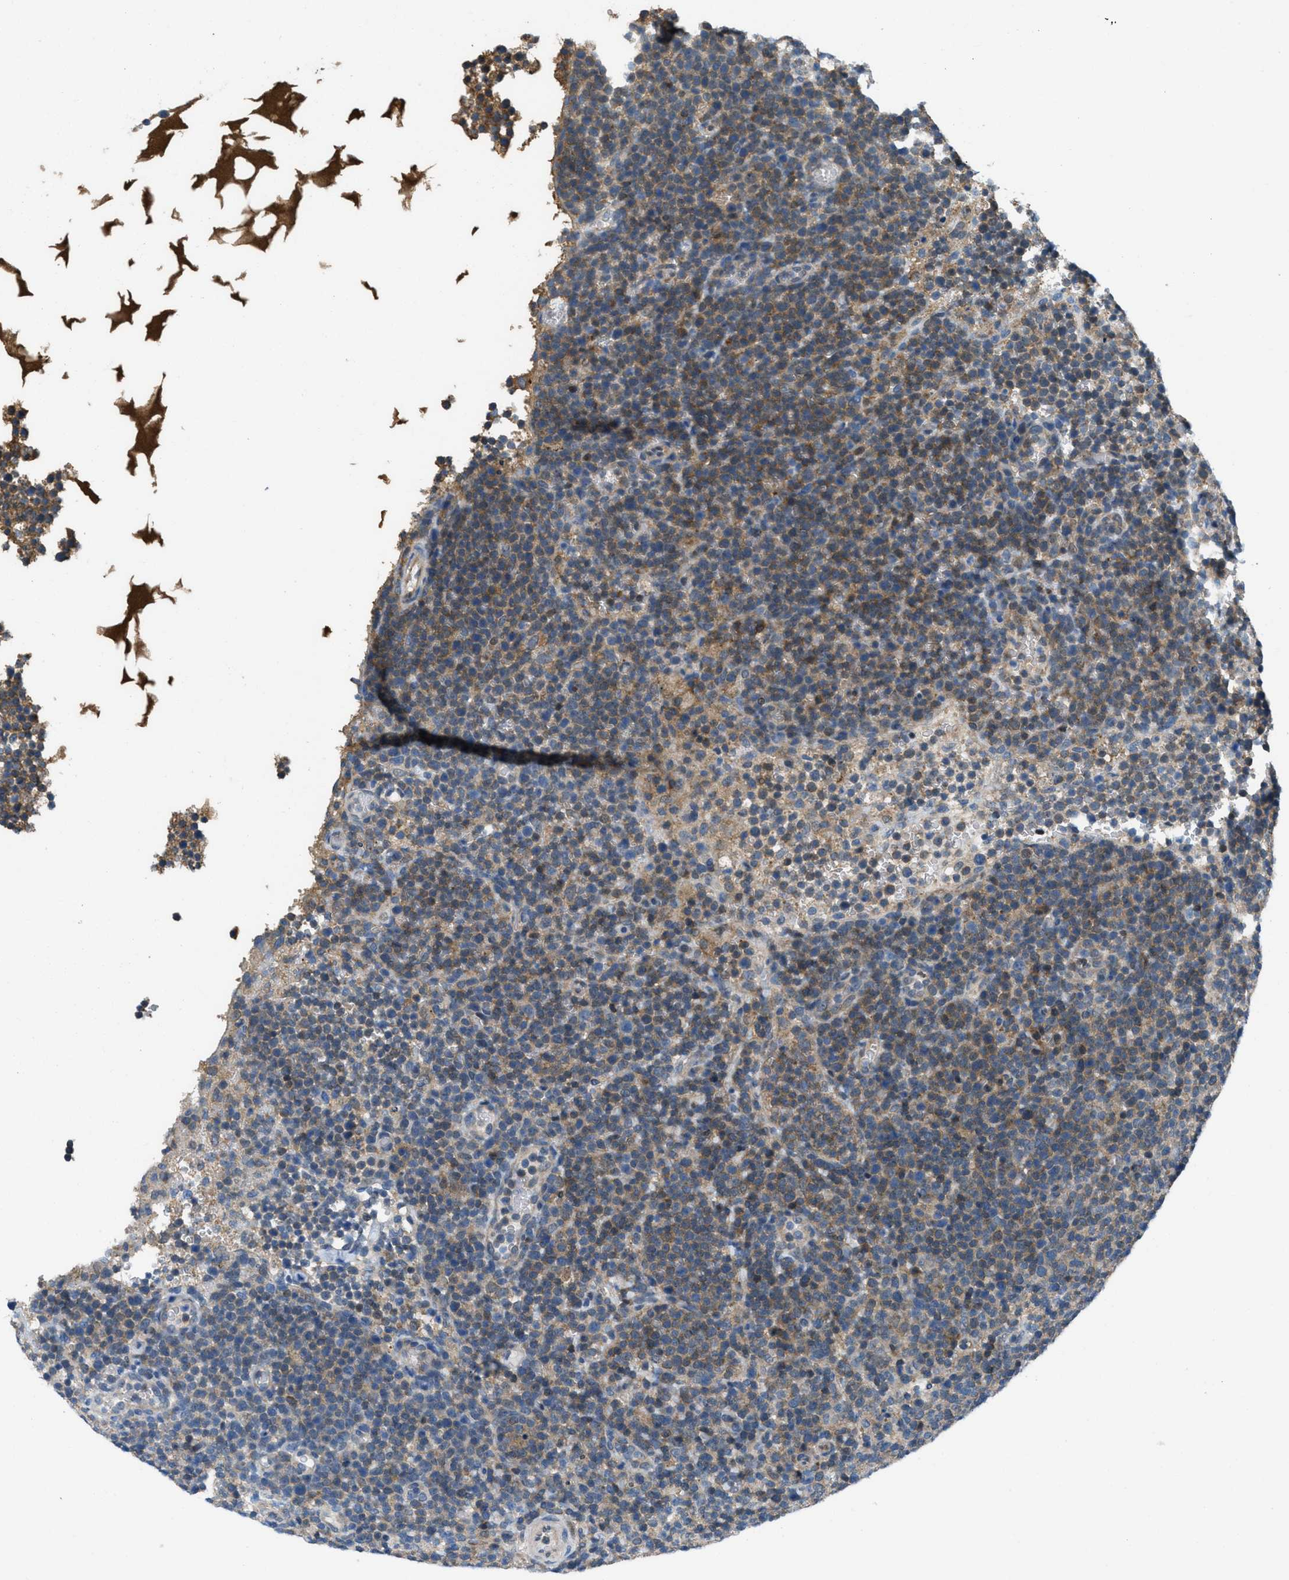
{"staining": {"intensity": "moderate", "quantity": ">75%", "location": "cytoplasmic/membranous"}, "tissue": "lymphoma", "cell_type": "Tumor cells", "image_type": "cancer", "snomed": [{"axis": "morphology", "description": "Malignant lymphoma, non-Hodgkin's type, High grade"}, {"axis": "topography", "description": "Lymph node"}], "caption": "A photomicrograph of high-grade malignant lymphoma, non-Hodgkin's type stained for a protein demonstrates moderate cytoplasmic/membranous brown staining in tumor cells.", "gene": "PIP5K1C", "patient": {"sex": "male", "age": 61}}